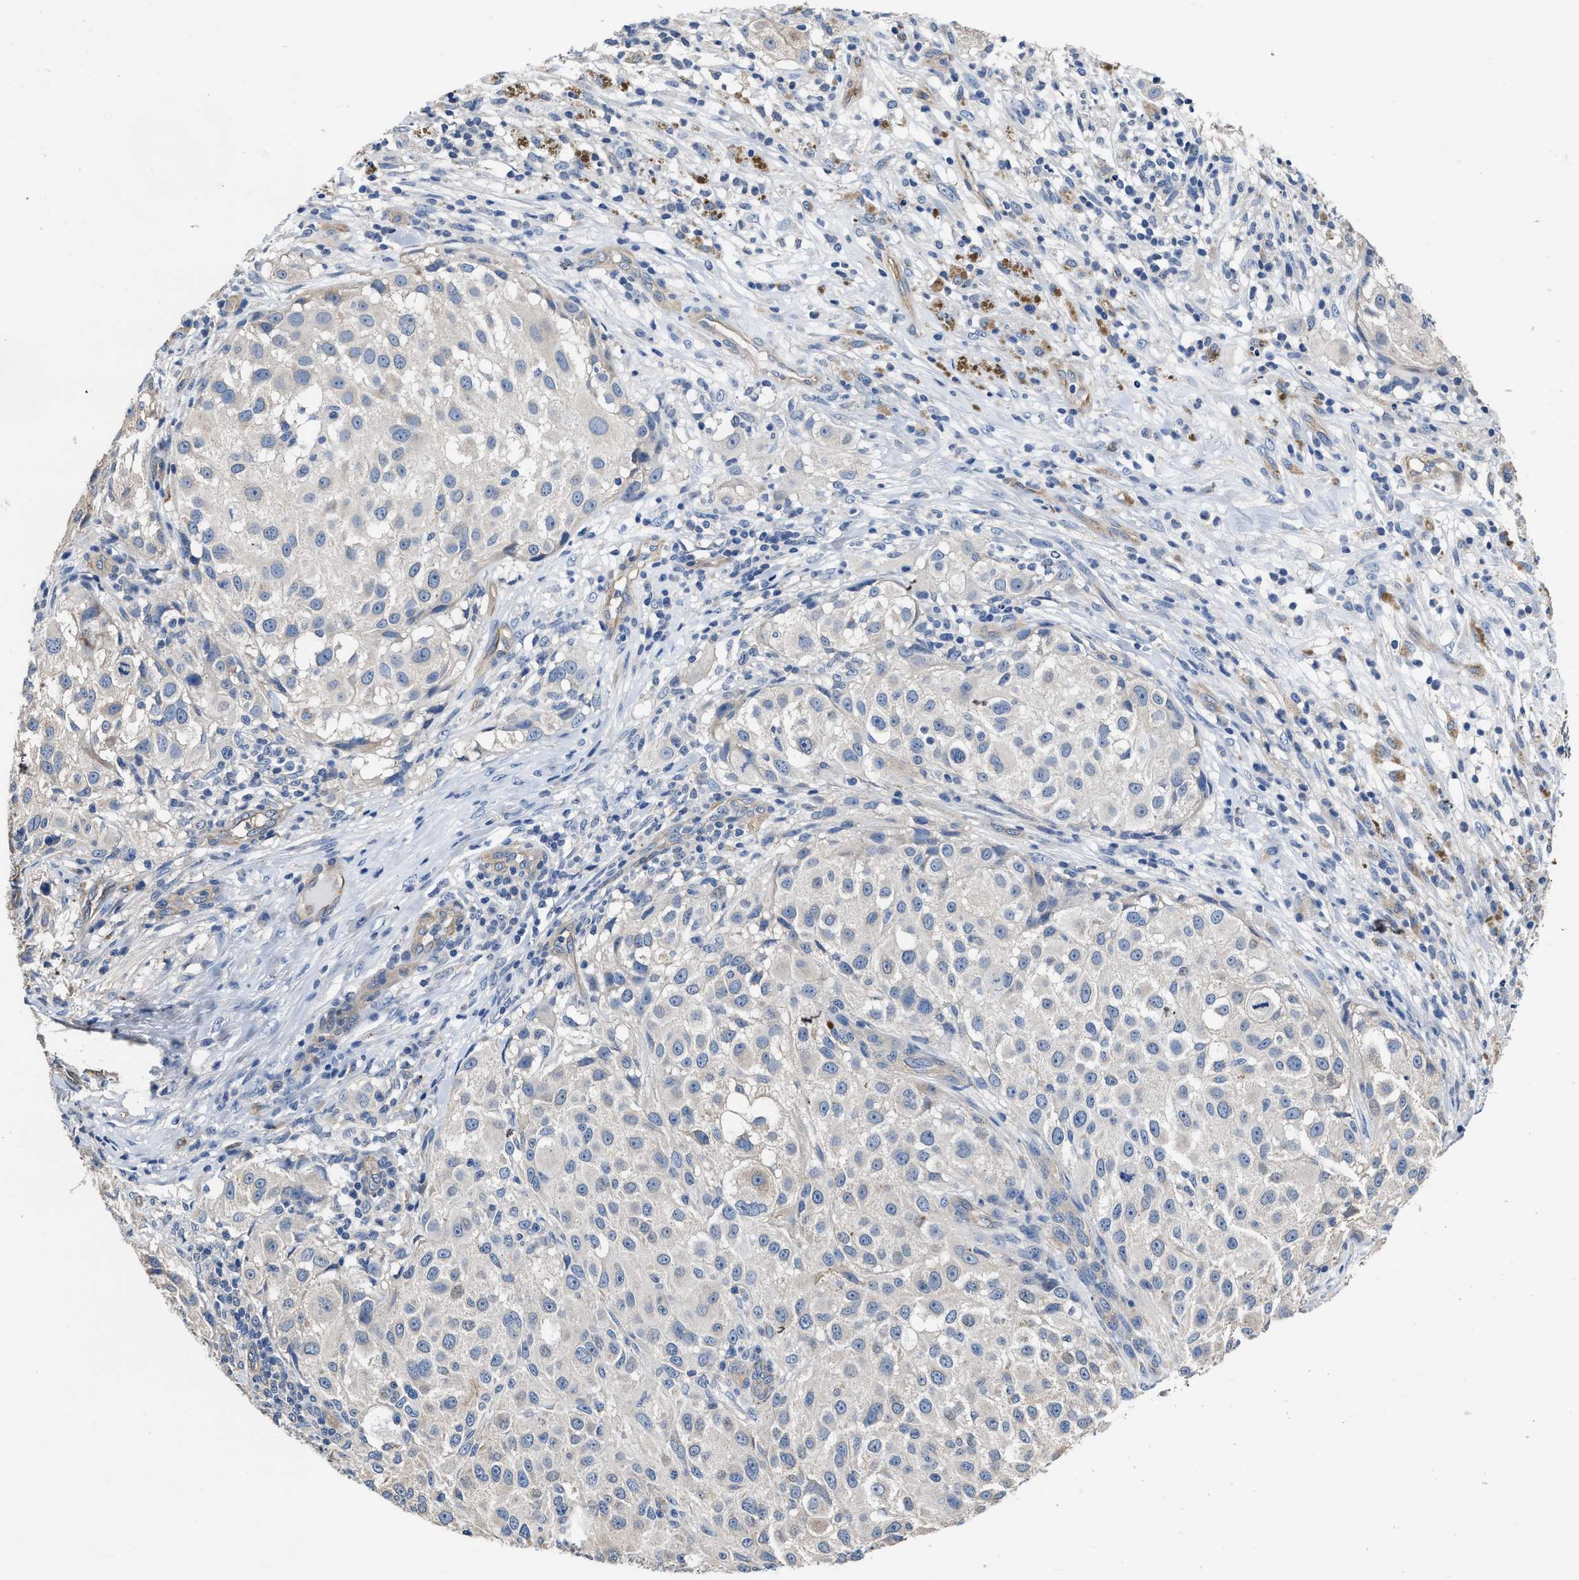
{"staining": {"intensity": "negative", "quantity": "none", "location": "none"}, "tissue": "melanoma", "cell_type": "Tumor cells", "image_type": "cancer", "snomed": [{"axis": "morphology", "description": "Necrosis, NOS"}, {"axis": "morphology", "description": "Malignant melanoma, NOS"}, {"axis": "topography", "description": "Skin"}], "caption": "The IHC micrograph has no significant positivity in tumor cells of malignant melanoma tissue. The staining is performed using DAB (3,3'-diaminobenzidine) brown chromogen with nuclei counter-stained in using hematoxylin.", "gene": "C22orf42", "patient": {"sex": "female", "age": 87}}